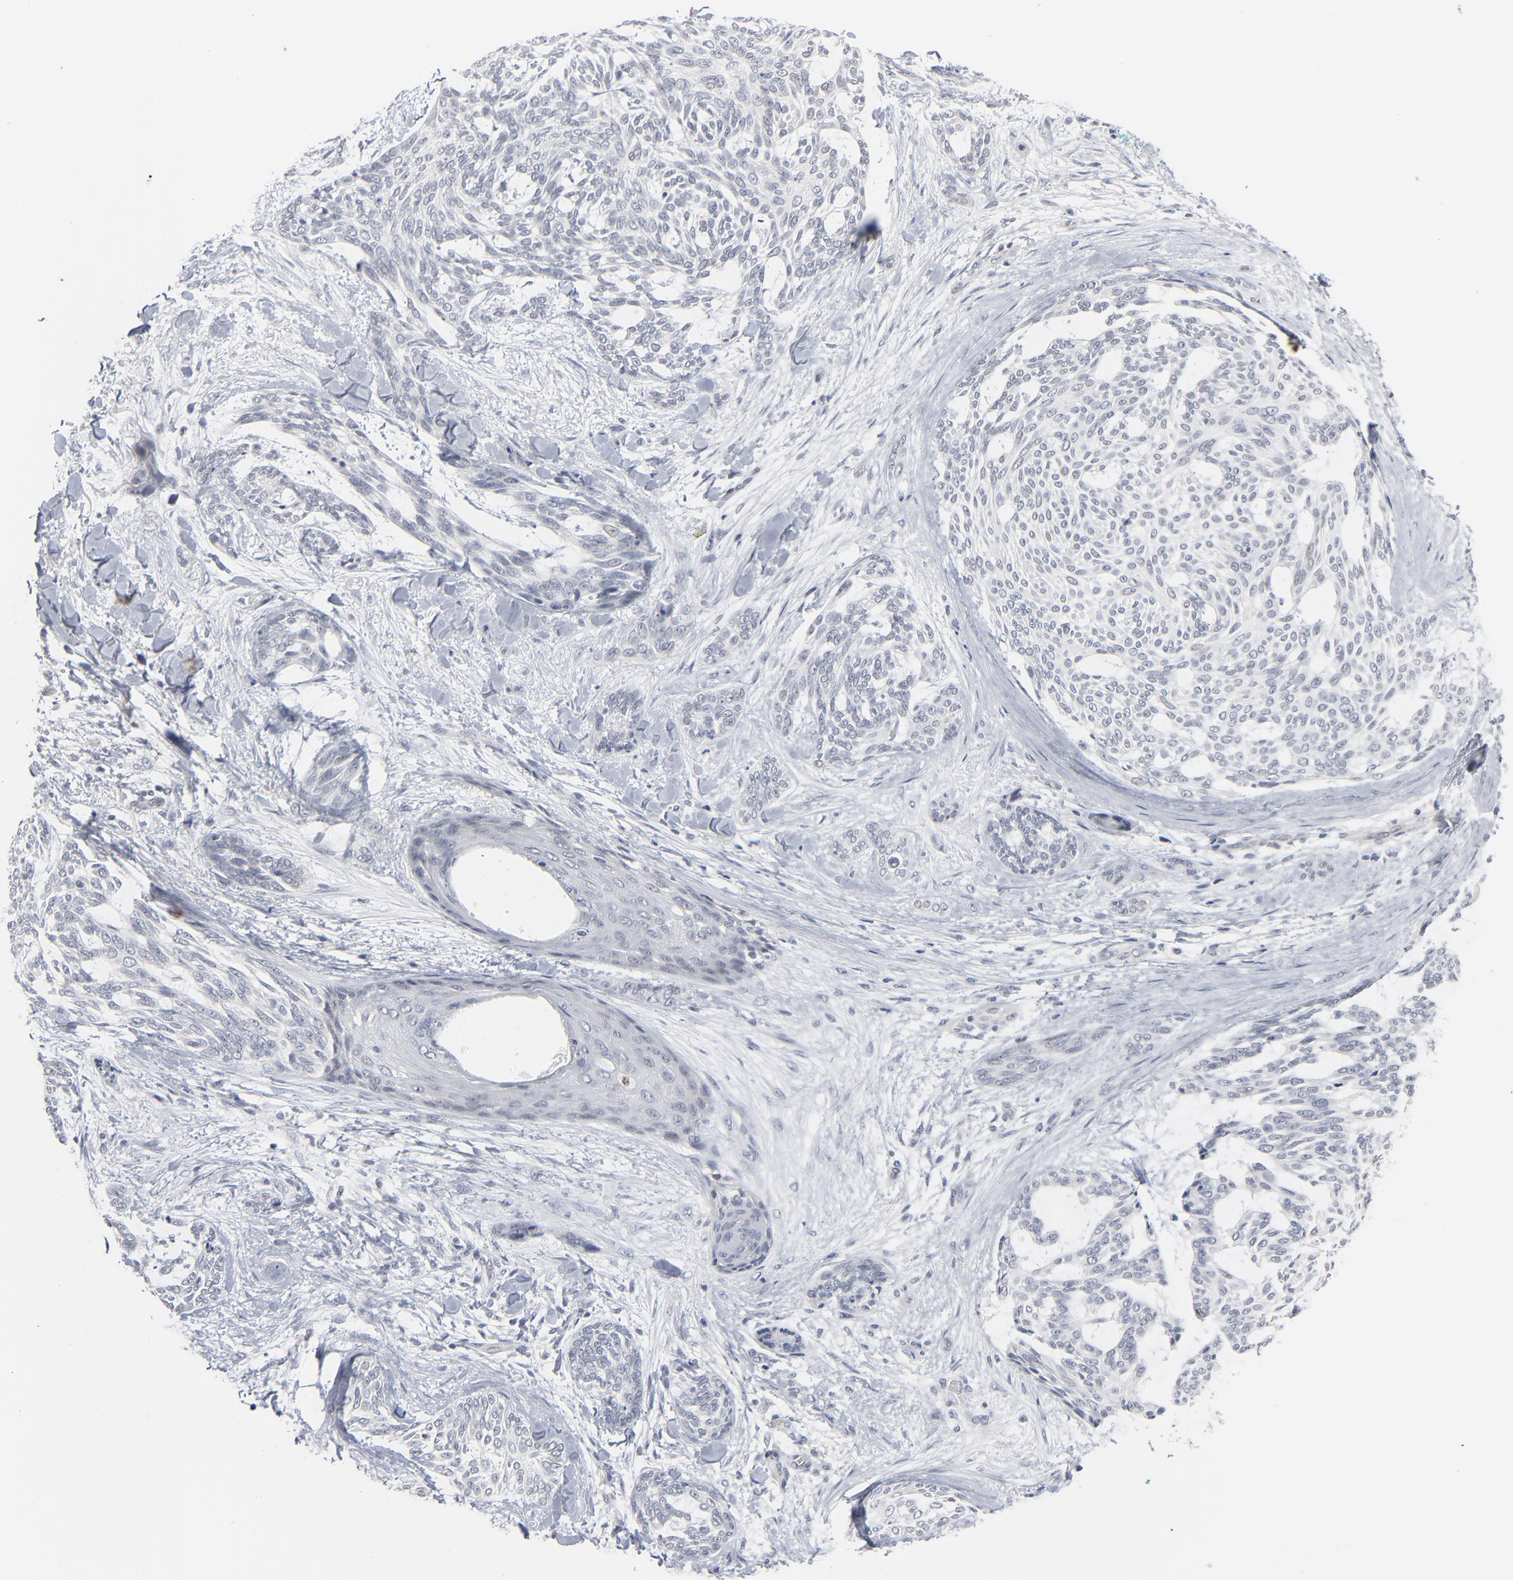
{"staining": {"intensity": "negative", "quantity": "none", "location": "none"}, "tissue": "skin cancer", "cell_type": "Tumor cells", "image_type": "cancer", "snomed": [{"axis": "morphology", "description": "Normal tissue, NOS"}, {"axis": "morphology", "description": "Basal cell carcinoma"}, {"axis": "topography", "description": "Skin"}], "caption": "Tumor cells show no significant protein staining in skin cancer.", "gene": "FOXN2", "patient": {"sex": "female", "age": 71}}